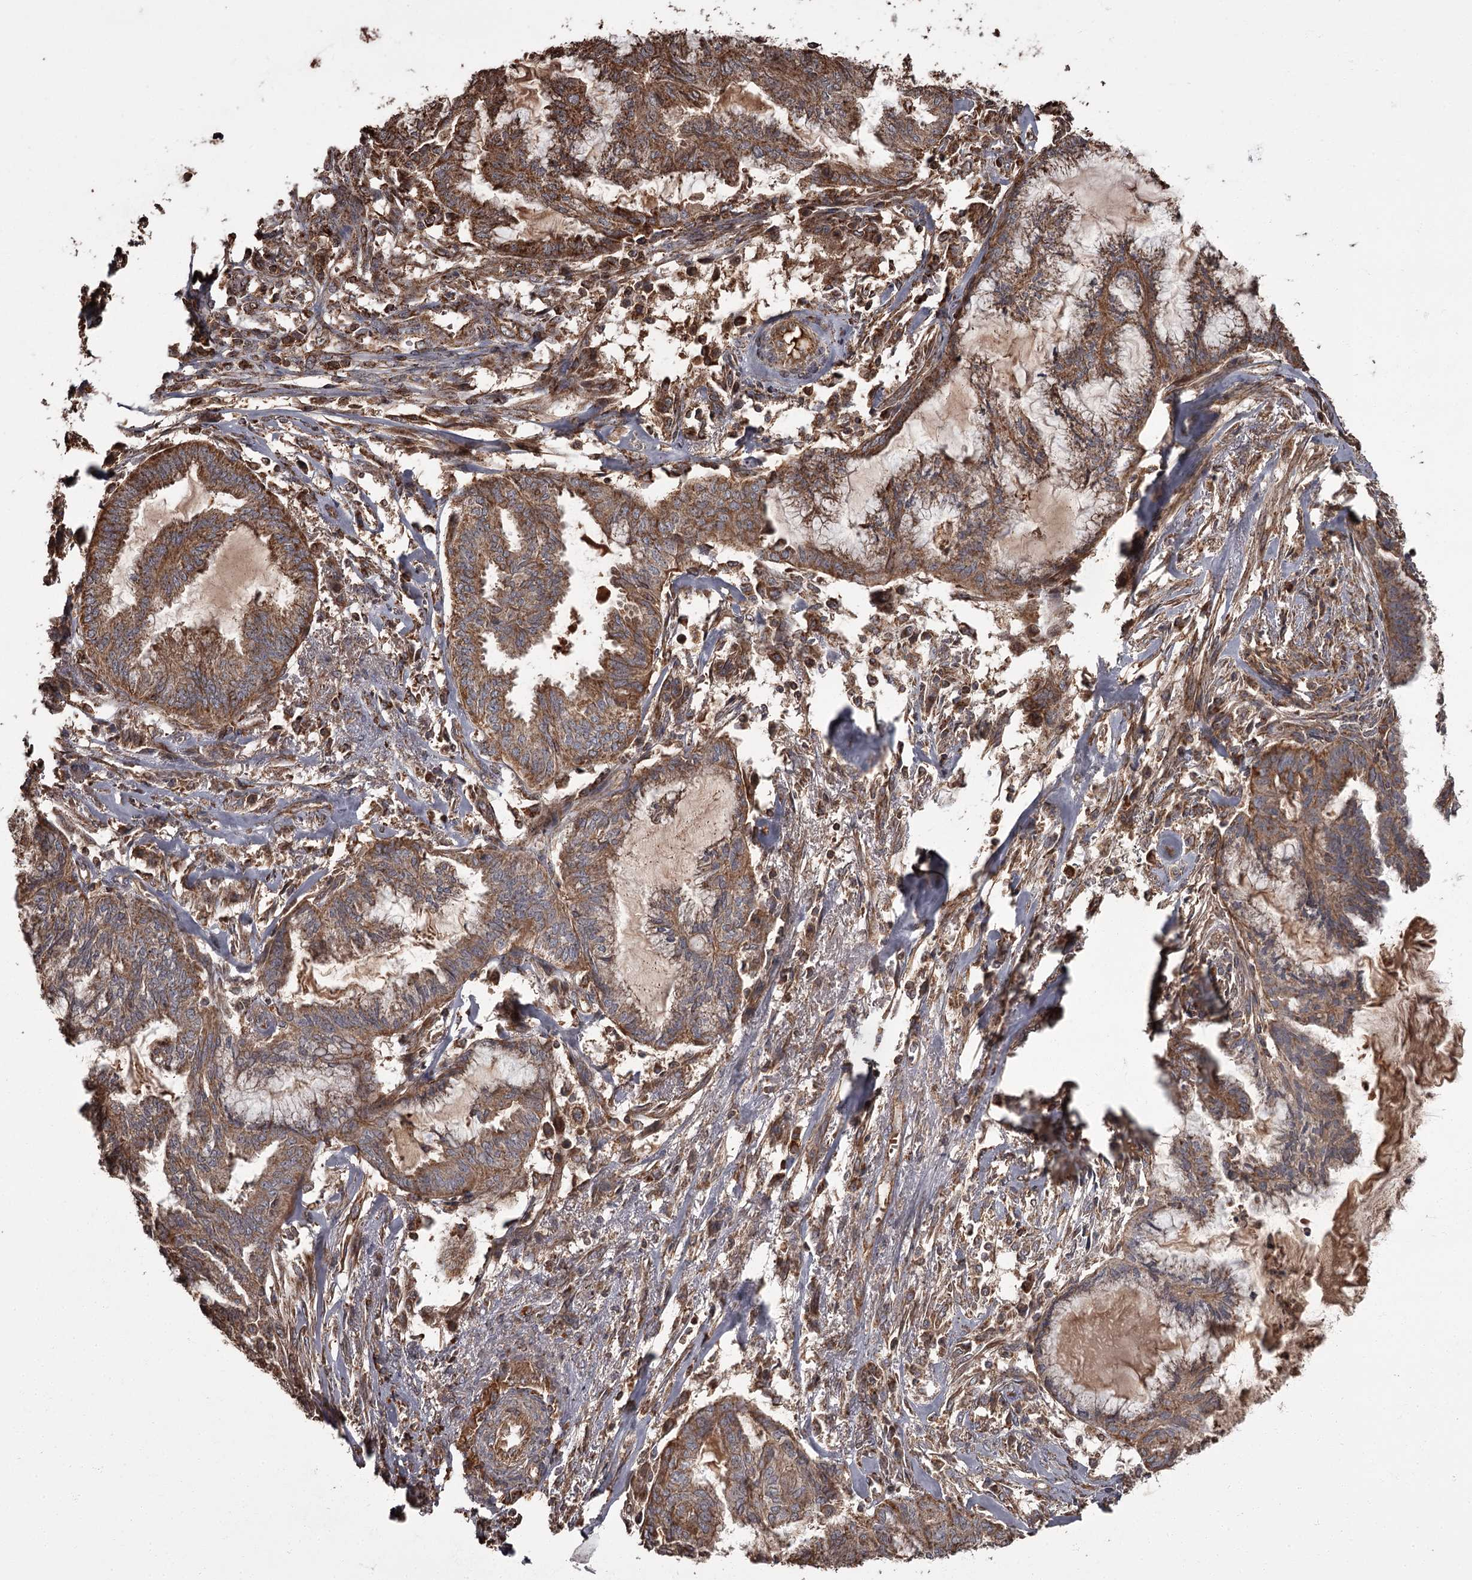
{"staining": {"intensity": "strong", "quantity": ">75%", "location": "cytoplasmic/membranous"}, "tissue": "endometrial cancer", "cell_type": "Tumor cells", "image_type": "cancer", "snomed": [{"axis": "morphology", "description": "Adenocarcinoma, NOS"}, {"axis": "topography", "description": "Endometrium"}], "caption": "IHC (DAB) staining of human endometrial cancer demonstrates strong cytoplasmic/membranous protein expression in about >75% of tumor cells.", "gene": "THAP9", "patient": {"sex": "female", "age": 86}}